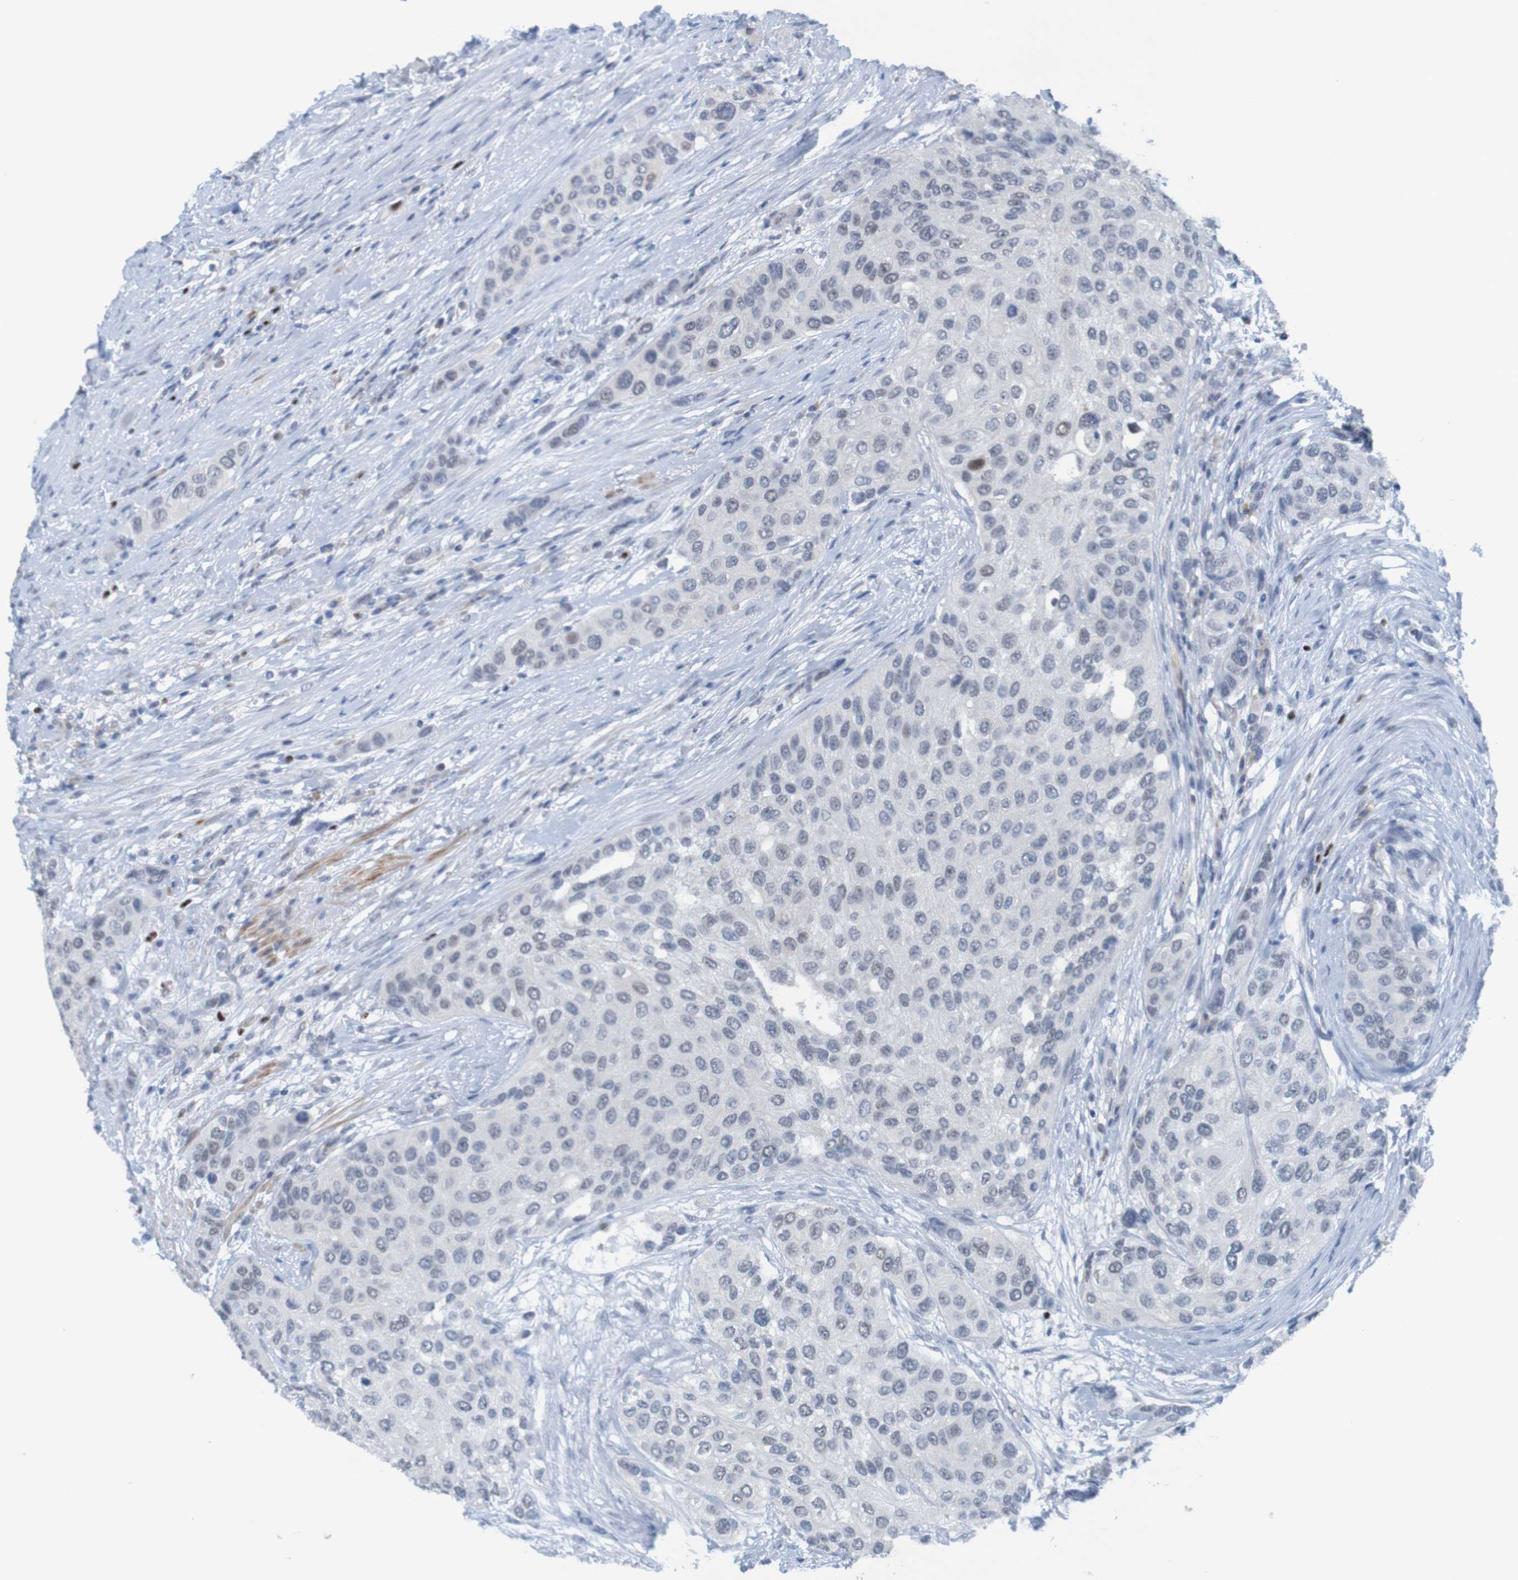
{"staining": {"intensity": "negative", "quantity": "none", "location": "none"}, "tissue": "urothelial cancer", "cell_type": "Tumor cells", "image_type": "cancer", "snomed": [{"axis": "morphology", "description": "Urothelial carcinoma, High grade"}, {"axis": "topography", "description": "Urinary bladder"}], "caption": "Urothelial cancer was stained to show a protein in brown. There is no significant staining in tumor cells. The staining was performed using DAB (3,3'-diaminobenzidine) to visualize the protein expression in brown, while the nuclei were stained in blue with hematoxylin (Magnification: 20x).", "gene": "USP36", "patient": {"sex": "female", "age": 56}}